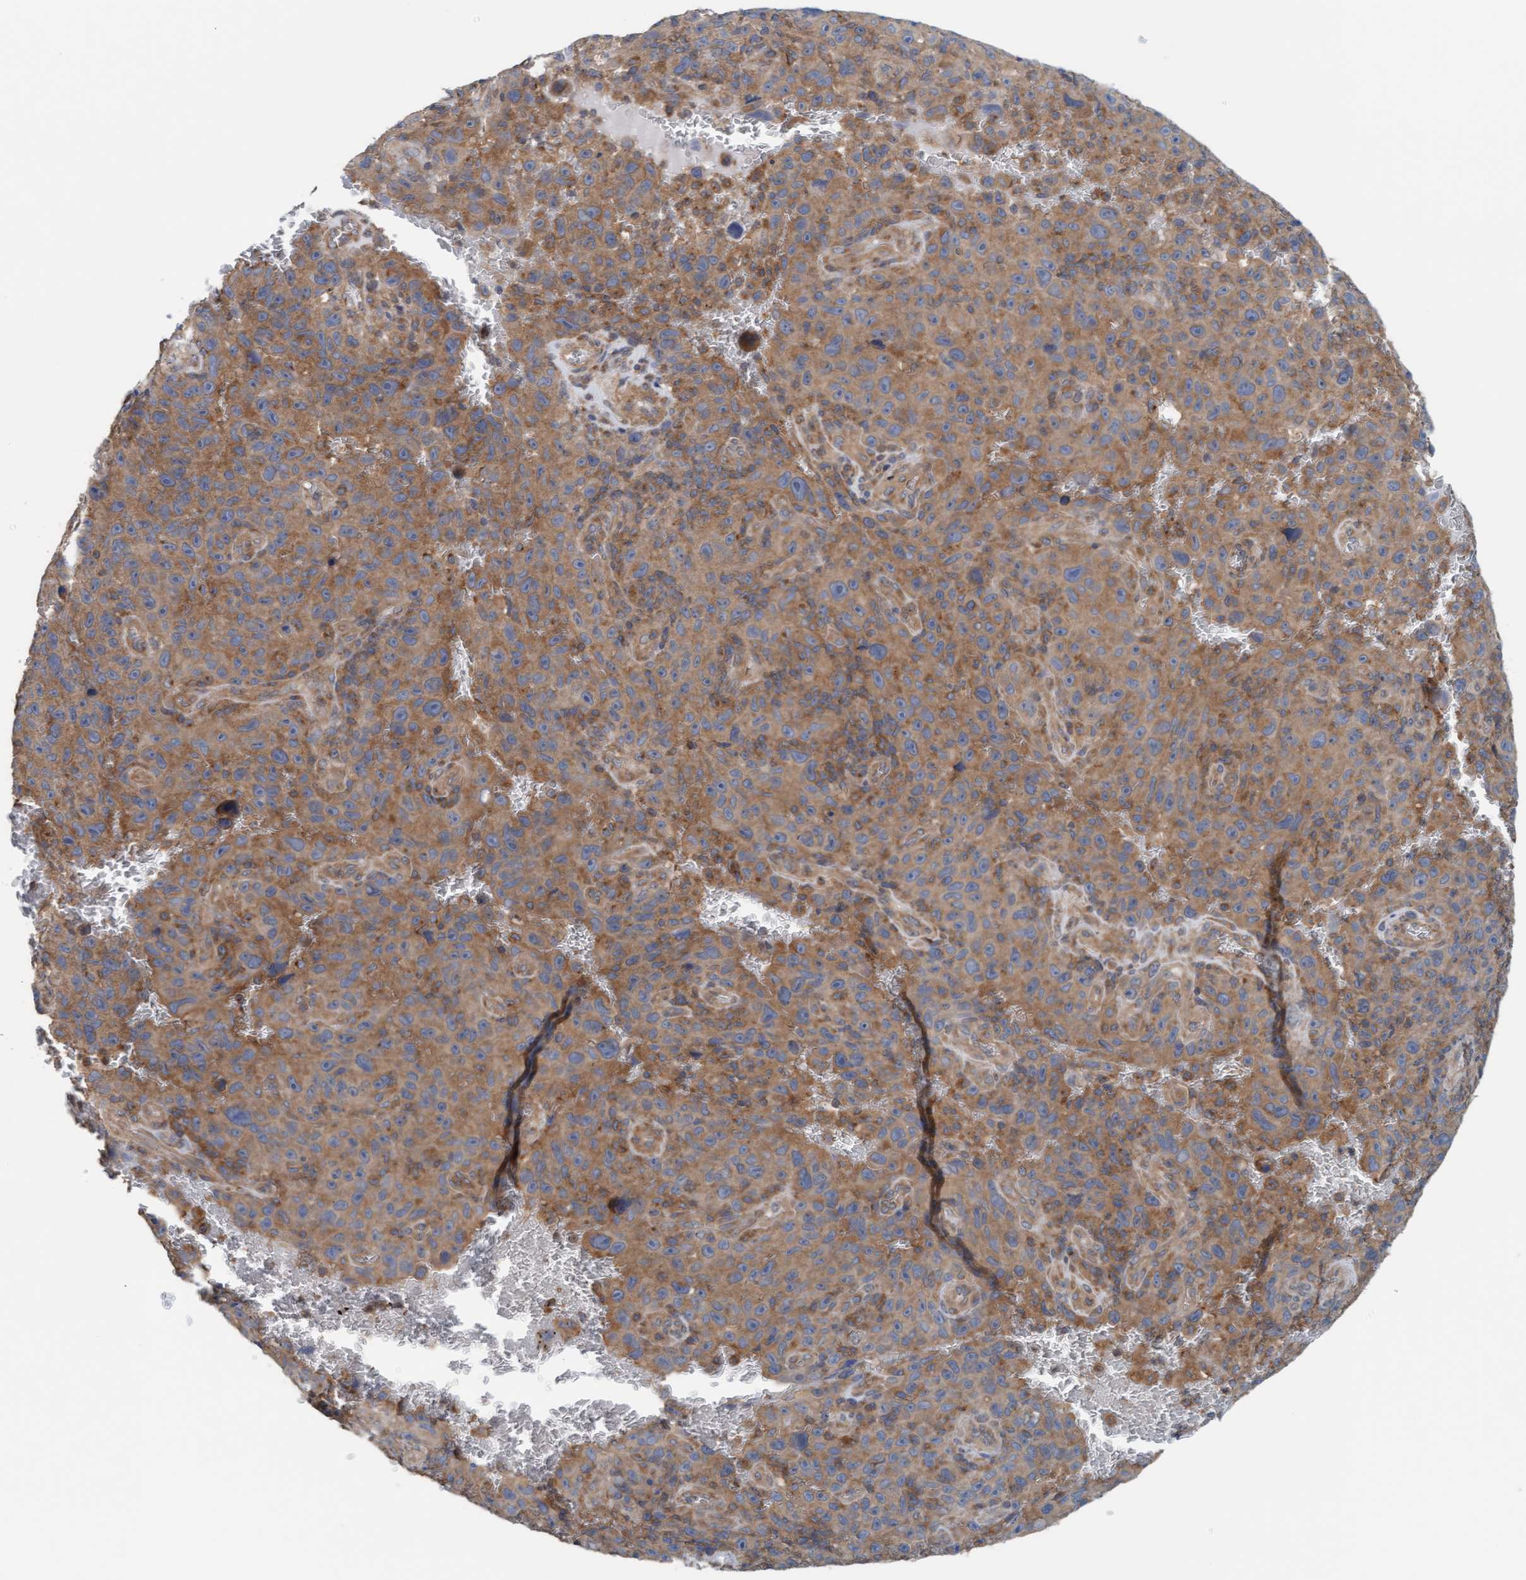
{"staining": {"intensity": "moderate", "quantity": ">75%", "location": "cytoplasmic/membranous"}, "tissue": "melanoma", "cell_type": "Tumor cells", "image_type": "cancer", "snomed": [{"axis": "morphology", "description": "Malignant melanoma, NOS"}, {"axis": "topography", "description": "Skin"}], "caption": "Human melanoma stained for a protein (brown) reveals moderate cytoplasmic/membranous positive expression in about >75% of tumor cells.", "gene": "UBAP1", "patient": {"sex": "female", "age": 82}}